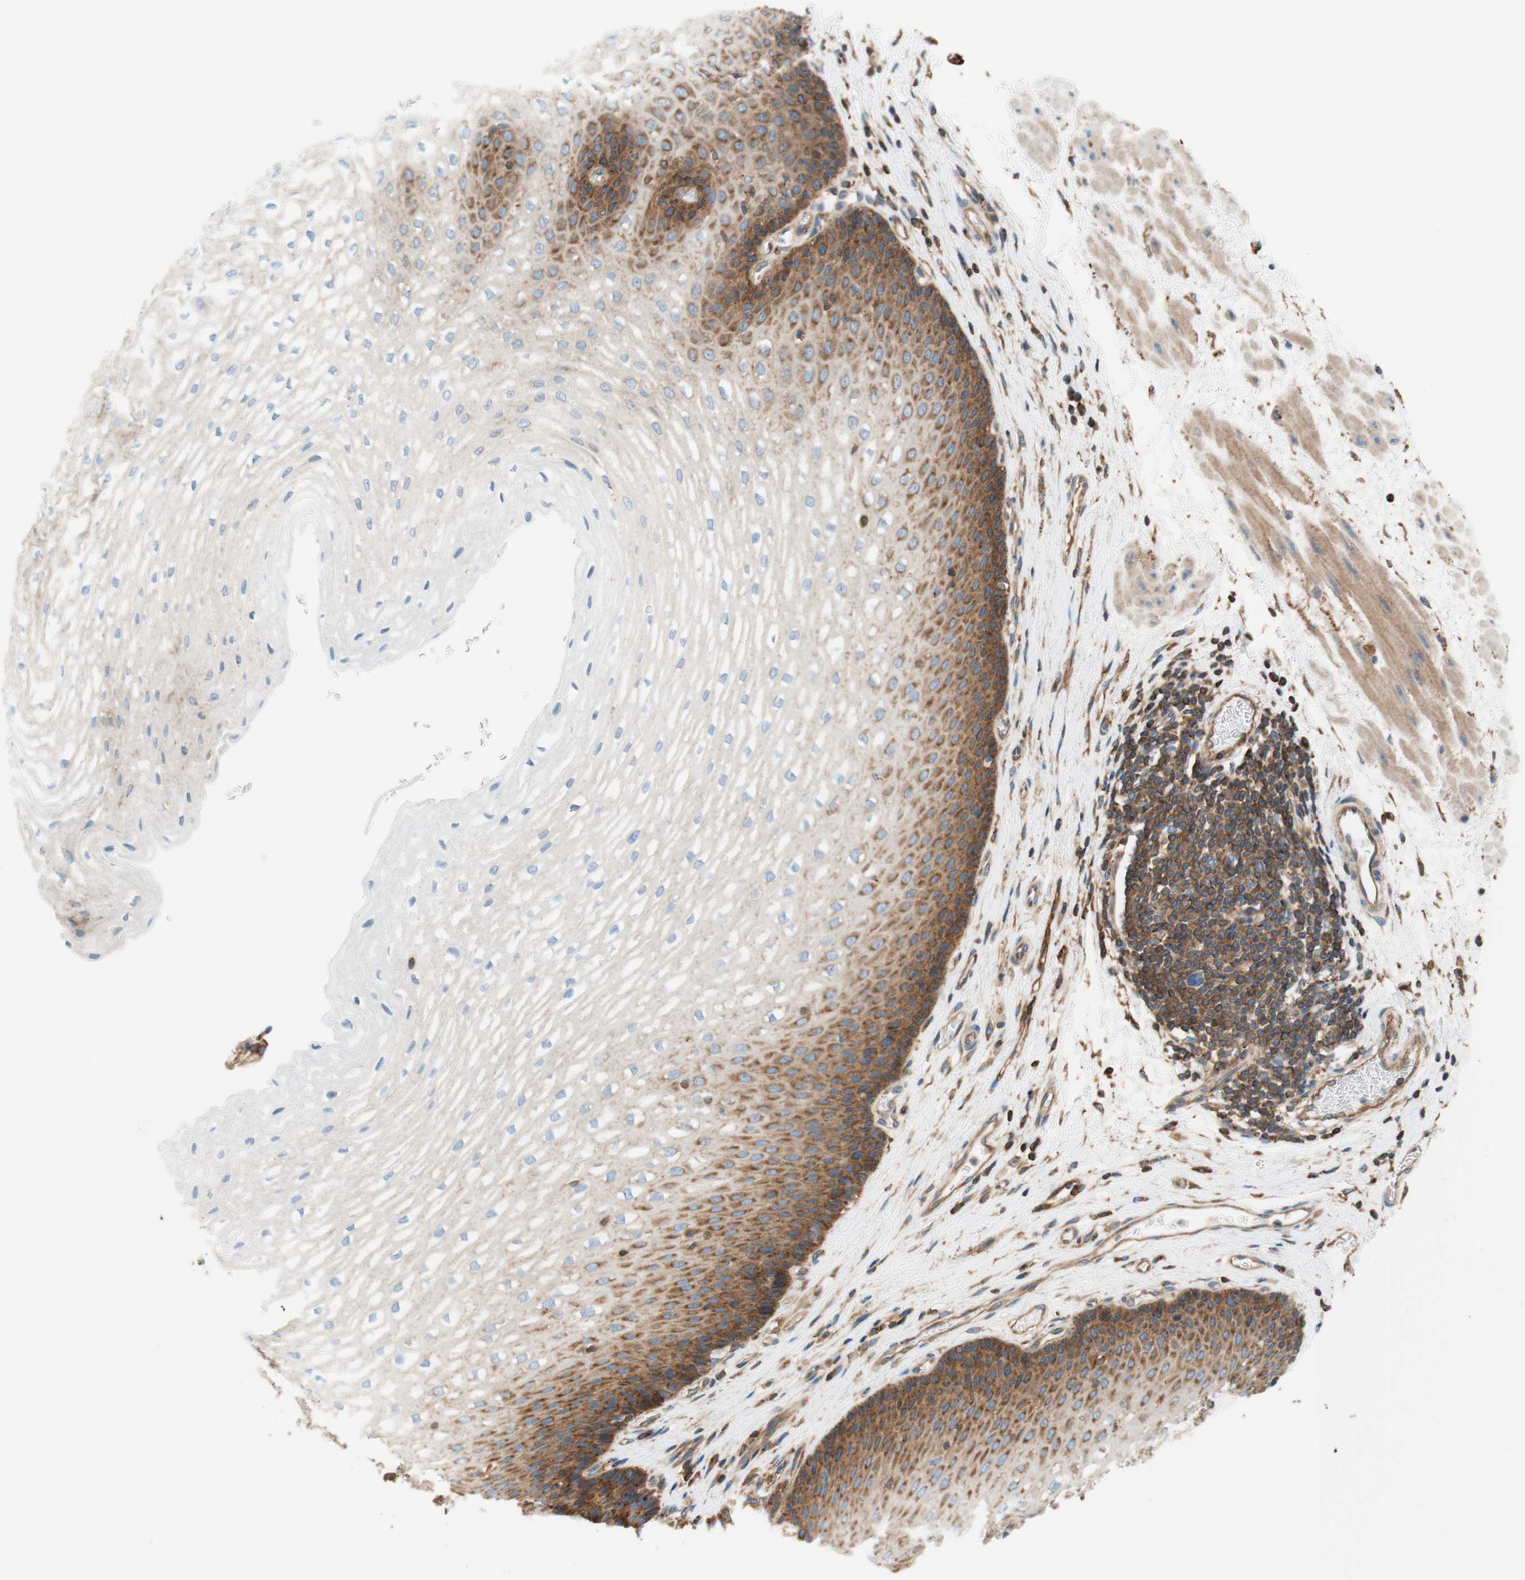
{"staining": {"intensity": "strong", "quantity": "25%-75%", "location": "cytoplasmic/membranous"}, "tissue": "esophagus", "cell_type": "Squamous epithelial cells", "image_type": "normal", "snomed": [{"axis": "morphology", "description": "Normal tissue, NOS"}, {"axis": "topography", "description": "Esophagus"}], "caption": "Immunohistochemistry (IHC) of normal esophagus reveals high levels of strong cytoplasmic/membranous expression in about 25%-75% of squamous epithelial cells.", "gene": "VPS26A", "patient": {"sex": "male", "age": 48}}